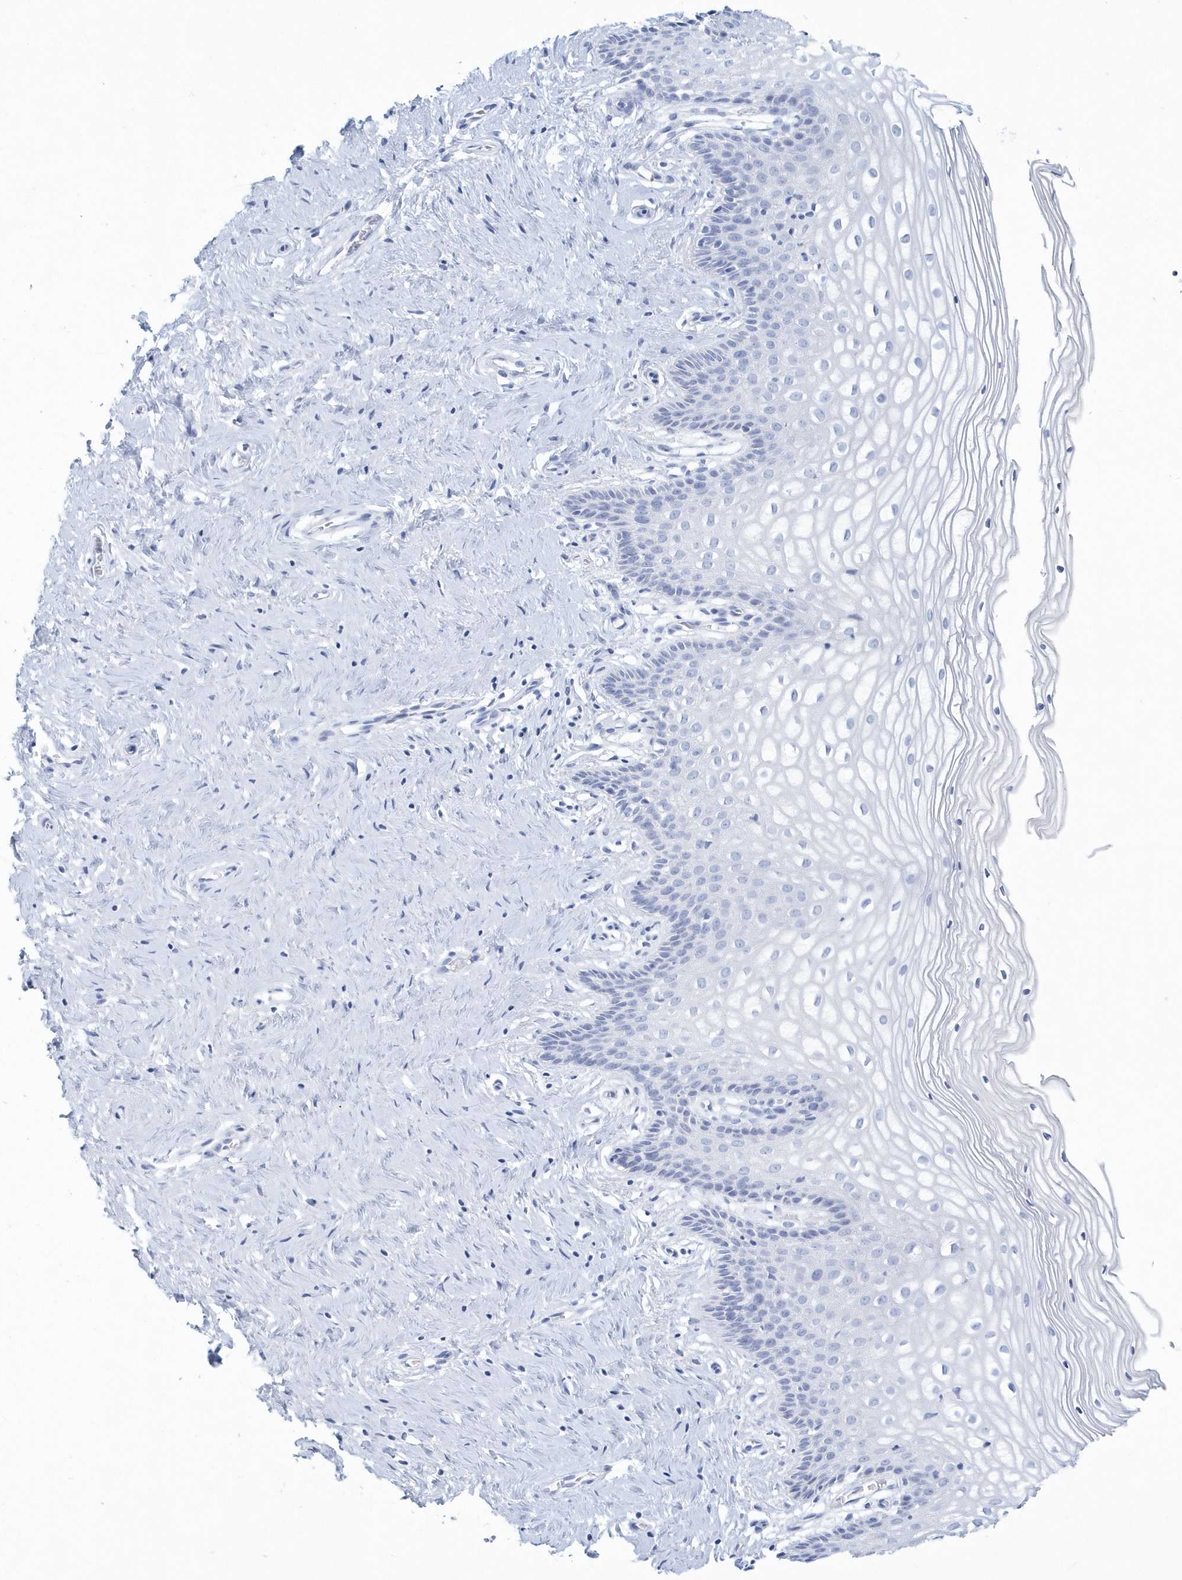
{"staining": {"intensity": "negative", "quantity": "none", "location": "none"}, "tissue": "cervix", "cell_type": "Glandular cells", "image_type": "normal", "snomed": [{"axis": "morphology", "description": "Normal tissue, NOS"}, {"axis": "topography", "description": "Cervix"}], "caption": "Glandular cells show no significant expression in normal cervix. (DAB (3,3'-diaminobenzidine) IHC visualized using brightfield microscopy, high magnification).", "gene": "PTPRO", "patient": {"sex": "female", "age": 33}}